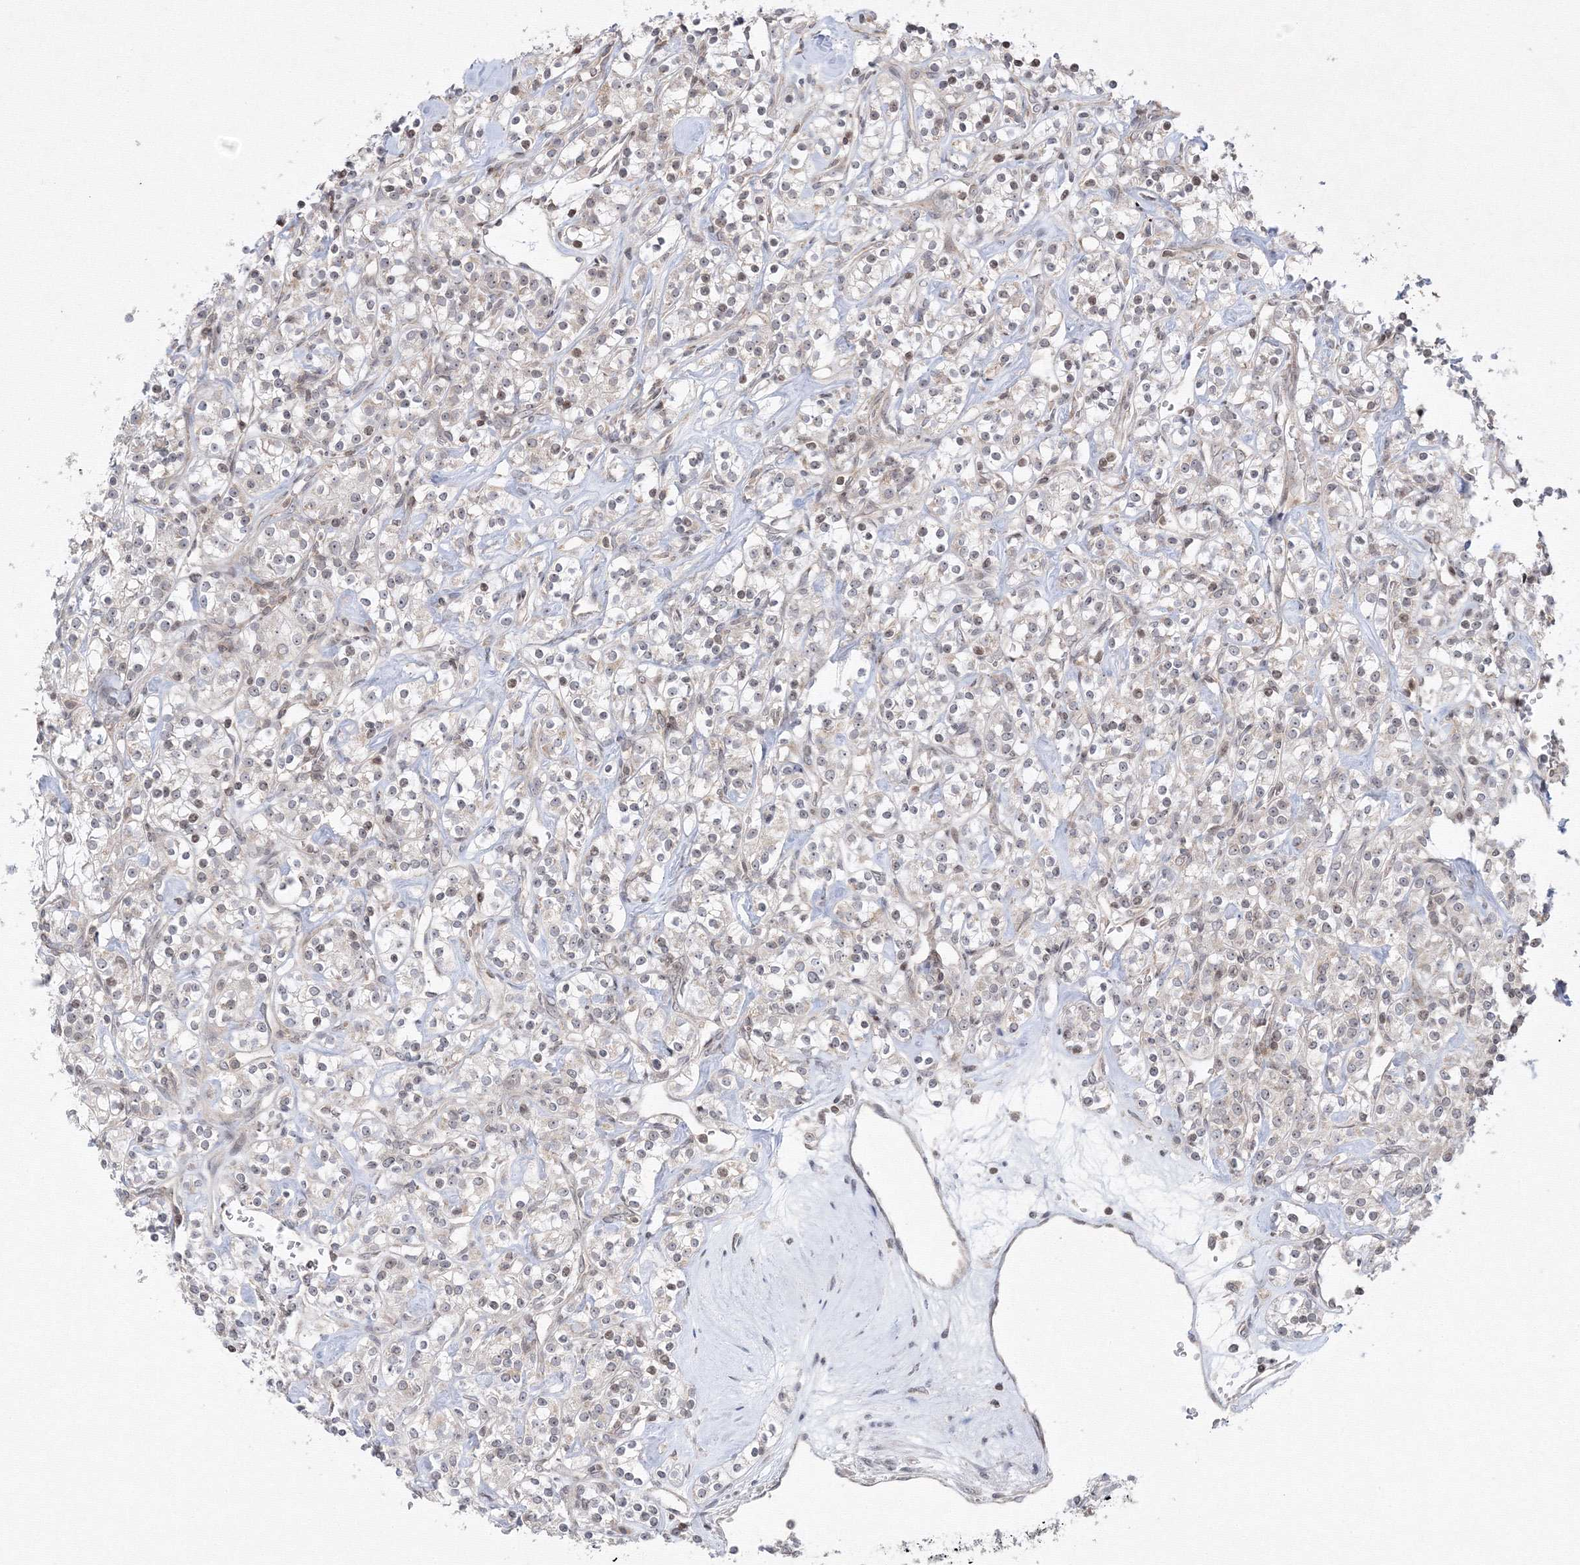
{"staining": {"intensity": "weak", "quantity": "25%-75%", "location": "nuclear"}, "tissue": "renal cancer", "cell_type": "Tumor cells", "image_type": "cancer", "snomed": [{"axis": "morphology", "description": "Adenocarcinoma, NOS"}, {"axis": "topography", "description": "Kidney"}], "caption": "The photomicrograph displays staining of renal adenocarcinoma, revealing weak nuclear protein expression (brown color) within tumor cells.", "gene": "MKRN2", "patient": {"sex": "male", "age": 77}}